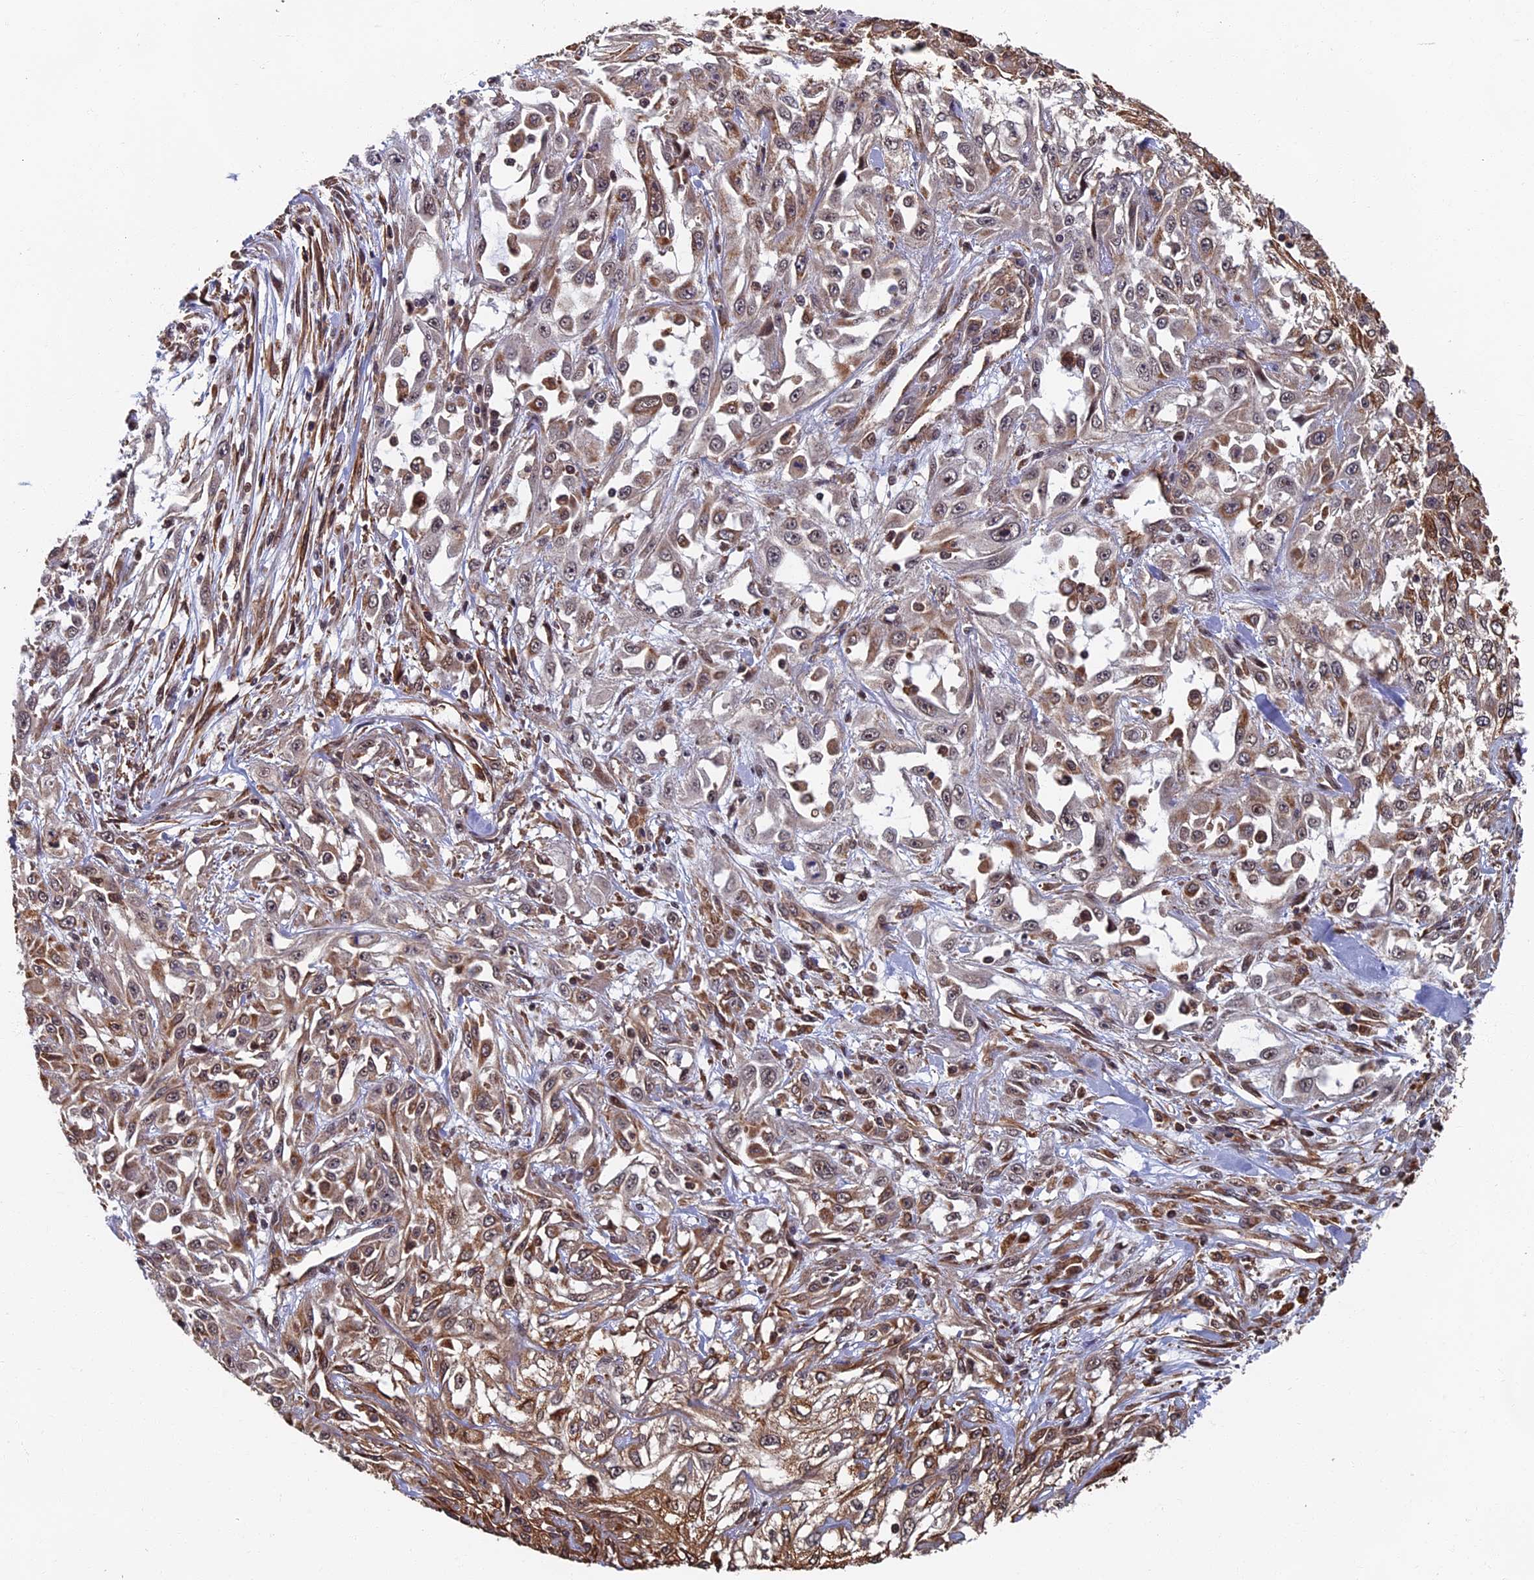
{"staining": {"intensity": "weak", "quantity": ">75%", "location": "cytoplasmic/membranous"}, "tissue": "skin cancer", "cell_type": "Tumor cells", "image_type": "cancer", "snomed": [{"axis": "morphology", "description": "Squamous cell carcinoma, NOS"}, {"axis": "morphology", "description": "Squamous cell carcinoma, metastatic, NOS"}, {"axis": "topography", "description": "Skin"}, {"axis": "topography", "description": "Lymph node"}], "caption": "This photomicrograph shows IHC staining of skin cancer (squamous cell carcinoma), with low weak cytoplasmic/membranous positivity in approximately >75% of tumor cells.", "gene": "CTDP1", "patient": {"sex": "male", "age": 75}}